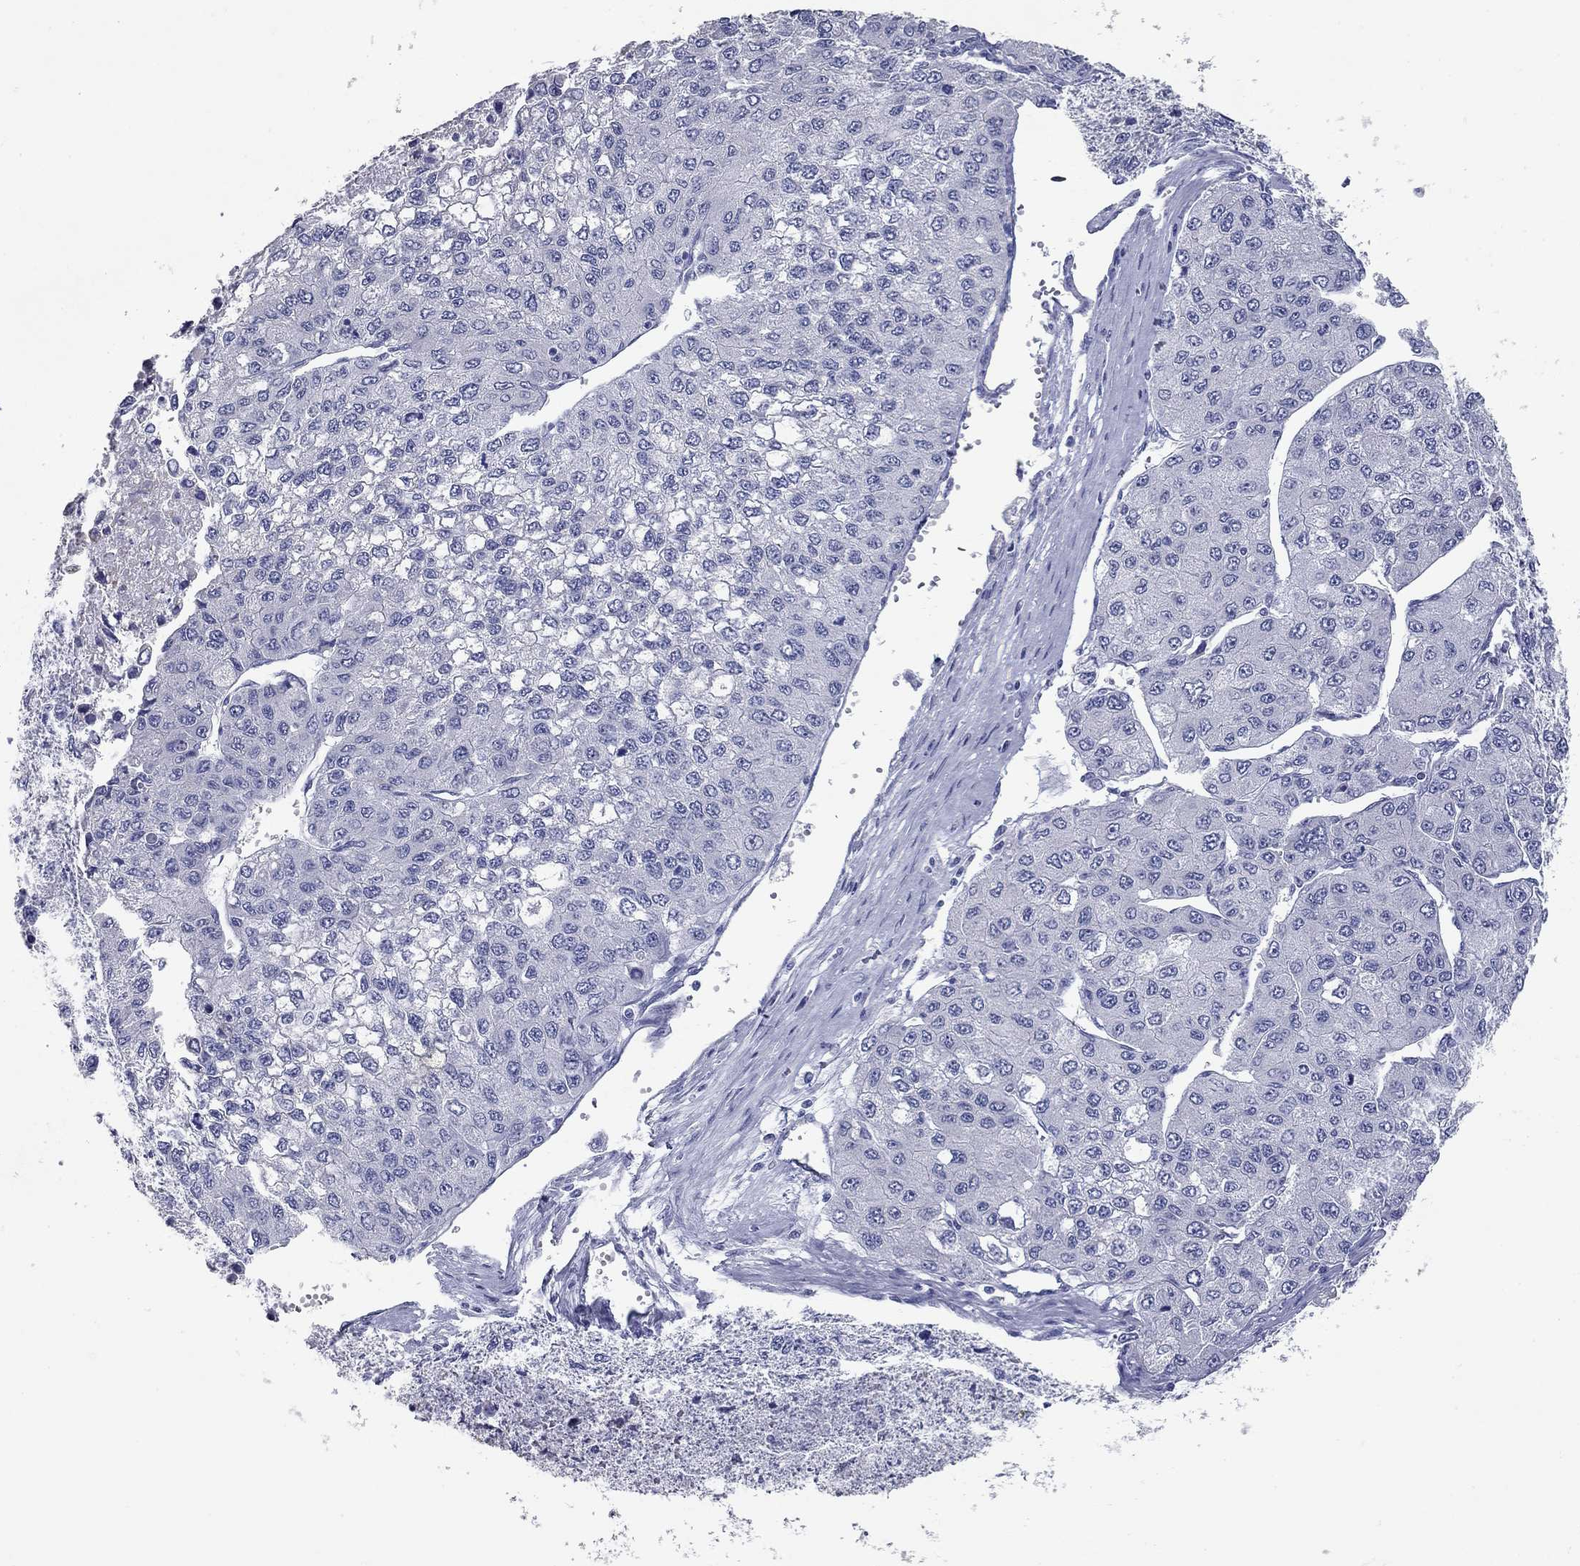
{"staining": {"intensity": "negative", "quantity": "none", "location": "none"}, "tissue": "liver cancer", "cell_type": "Tumor cells", "image_type": "cancer", "snomed": [{"axis": "morphology", "description": "Carcinoma, Hepatocellular, NOS"}, {"axis": "topography", "description": "Liver"}], "caption": "Immunohistochemistry (IHC) image of neoplastic tissue: human liver cancer (hepatocellular carcinoma) stained with DAB (3,3'-diaminobenzidine) reveals no significant protein staining in tumor cells. (DAB (3,3'-diaminobenzidine) immunohistochemistry with hematoxylin counter stain).", "gene": "TAC1", "patient": {"sex": "female", "age": 66}}